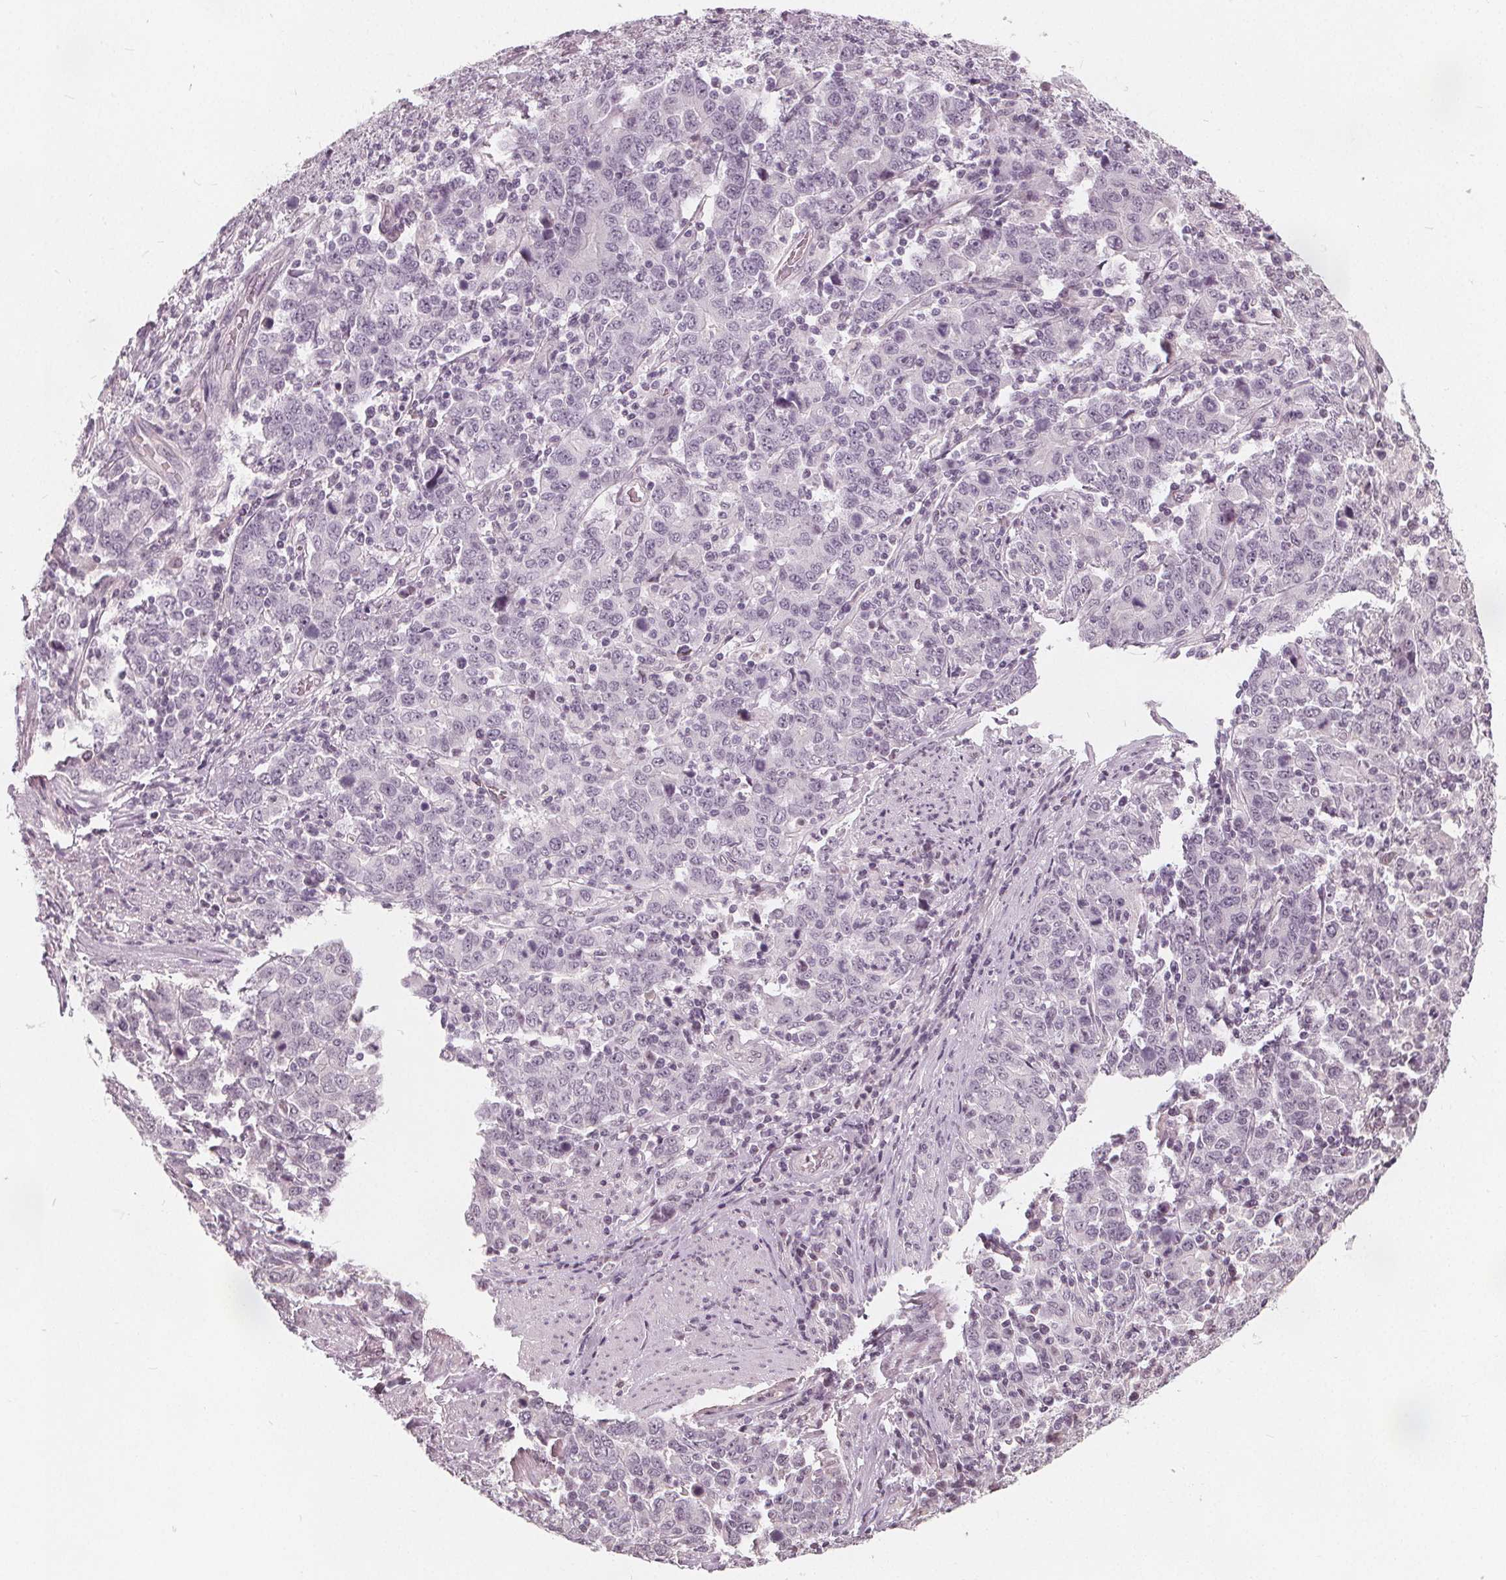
{"staining": {"intensity": "negative", "quantity": "none", "location": "none"}, "tissue": "stomach cancer", "cell_type": "Tumor cells", "image_type": "cancer", "snomed": [{"axis": "morphology", "description": "Adenocarcinoma, NOS"}, {"axis": "topography", "description": "Stomach, upper"}], "caption": "Photomicrograph shows no protein expression in tumor cells of stomach cancer (adenocarcinoma) tissue.", "gene": "NUP210L", "patient": {"sex": "male", "age": 69}}